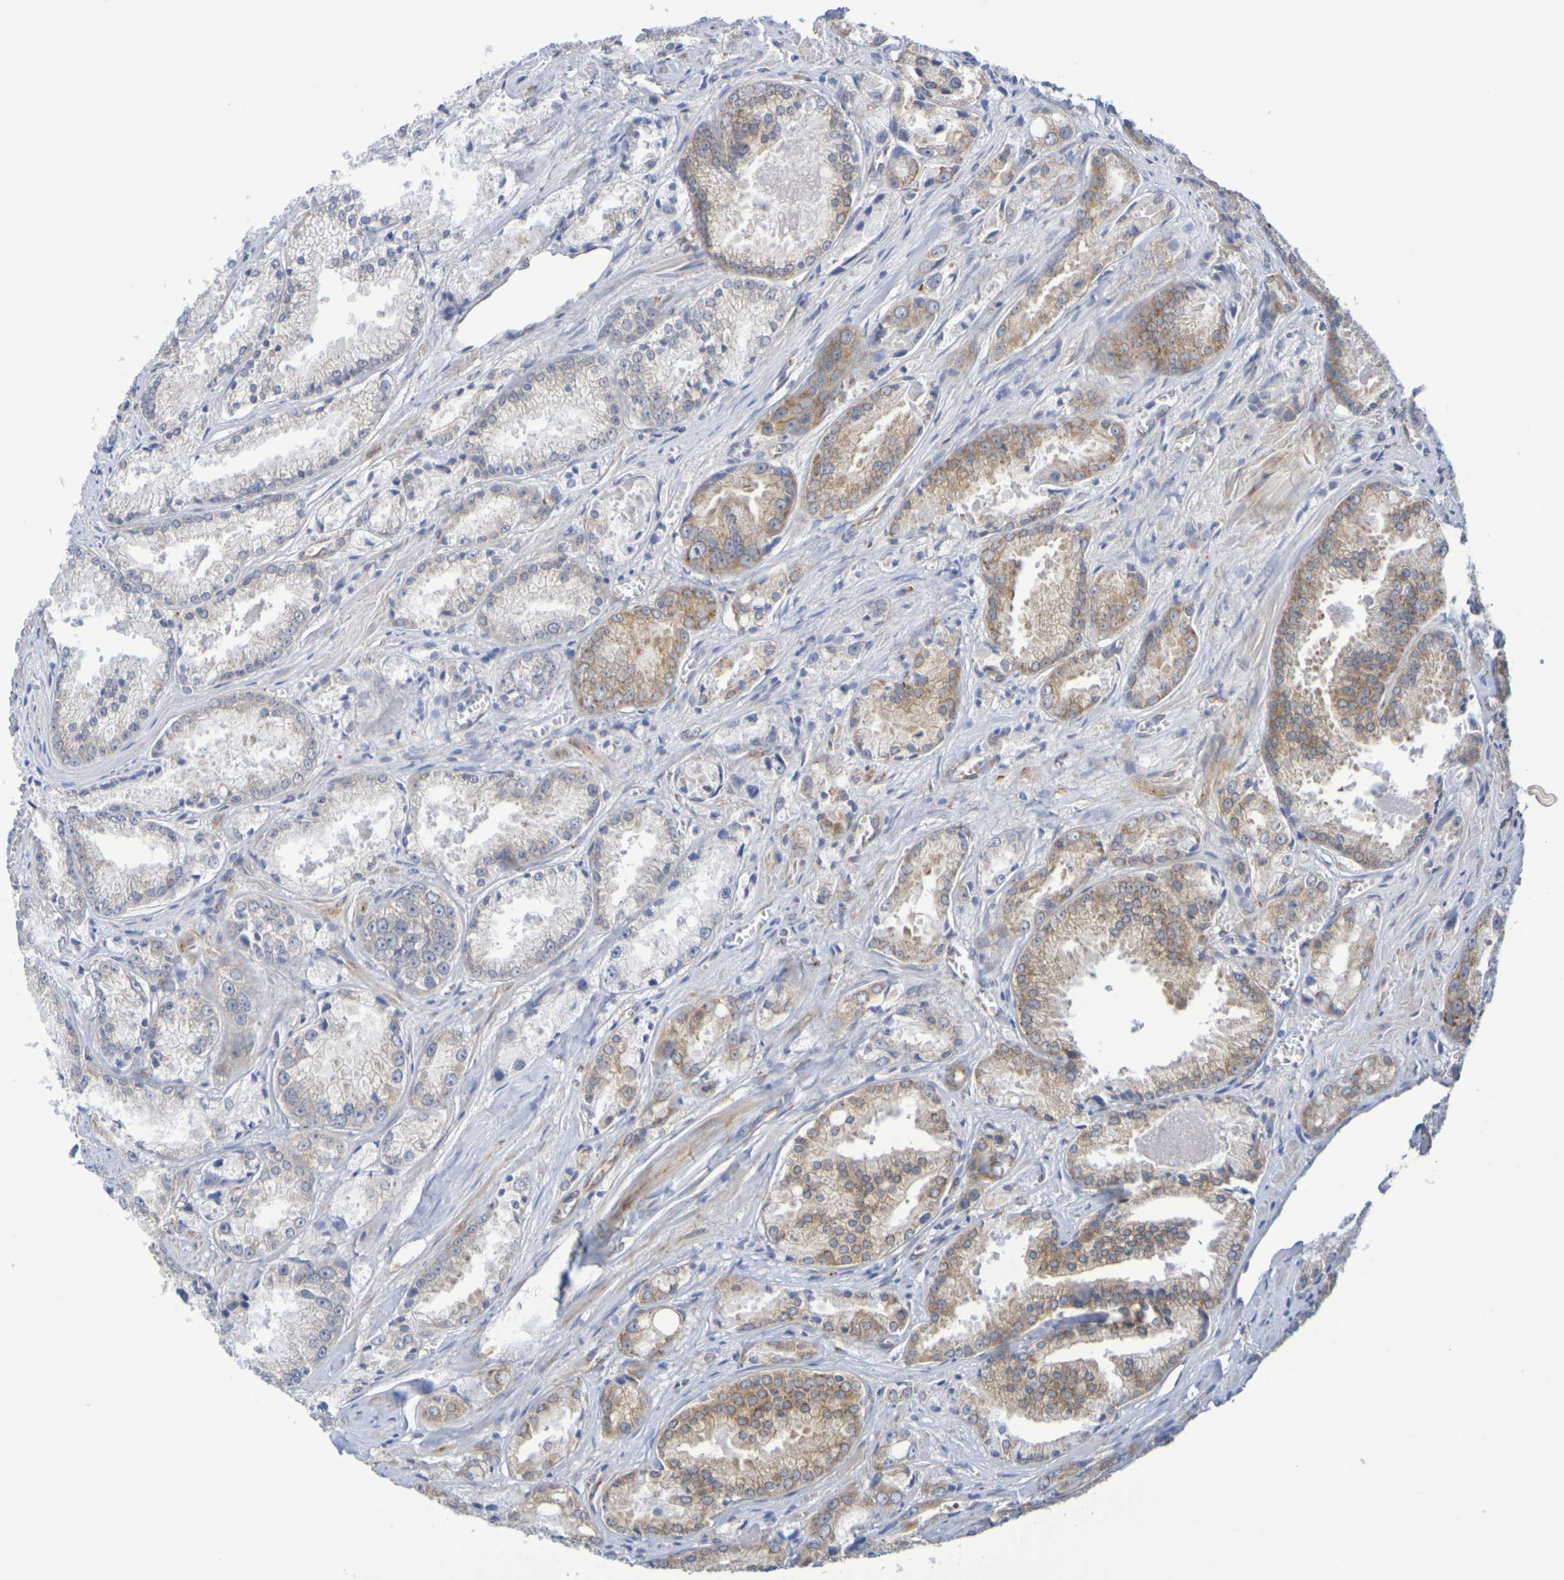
{"staining": {"intensity": "moderate", "quantity": "25%-75%", "location": "cytoplasmic/membranous"}, "tissue": "prostate cancer", "cell_type": "Tumor cells", "image_type": "cancer", "snomed": [{"axis": "morphology", "description": "Adenocarcinoma, Low grade"}, {"axis": "topography", "description": "Prostate"}], "caption": "Human prostate cancer stained with a brown dye shows moderate cytoplasmic/membranous positive expression in about 25%-75% of tumor cells.", "gene": "TMCC3", "patient": {"sex": "male", "age": 64}}